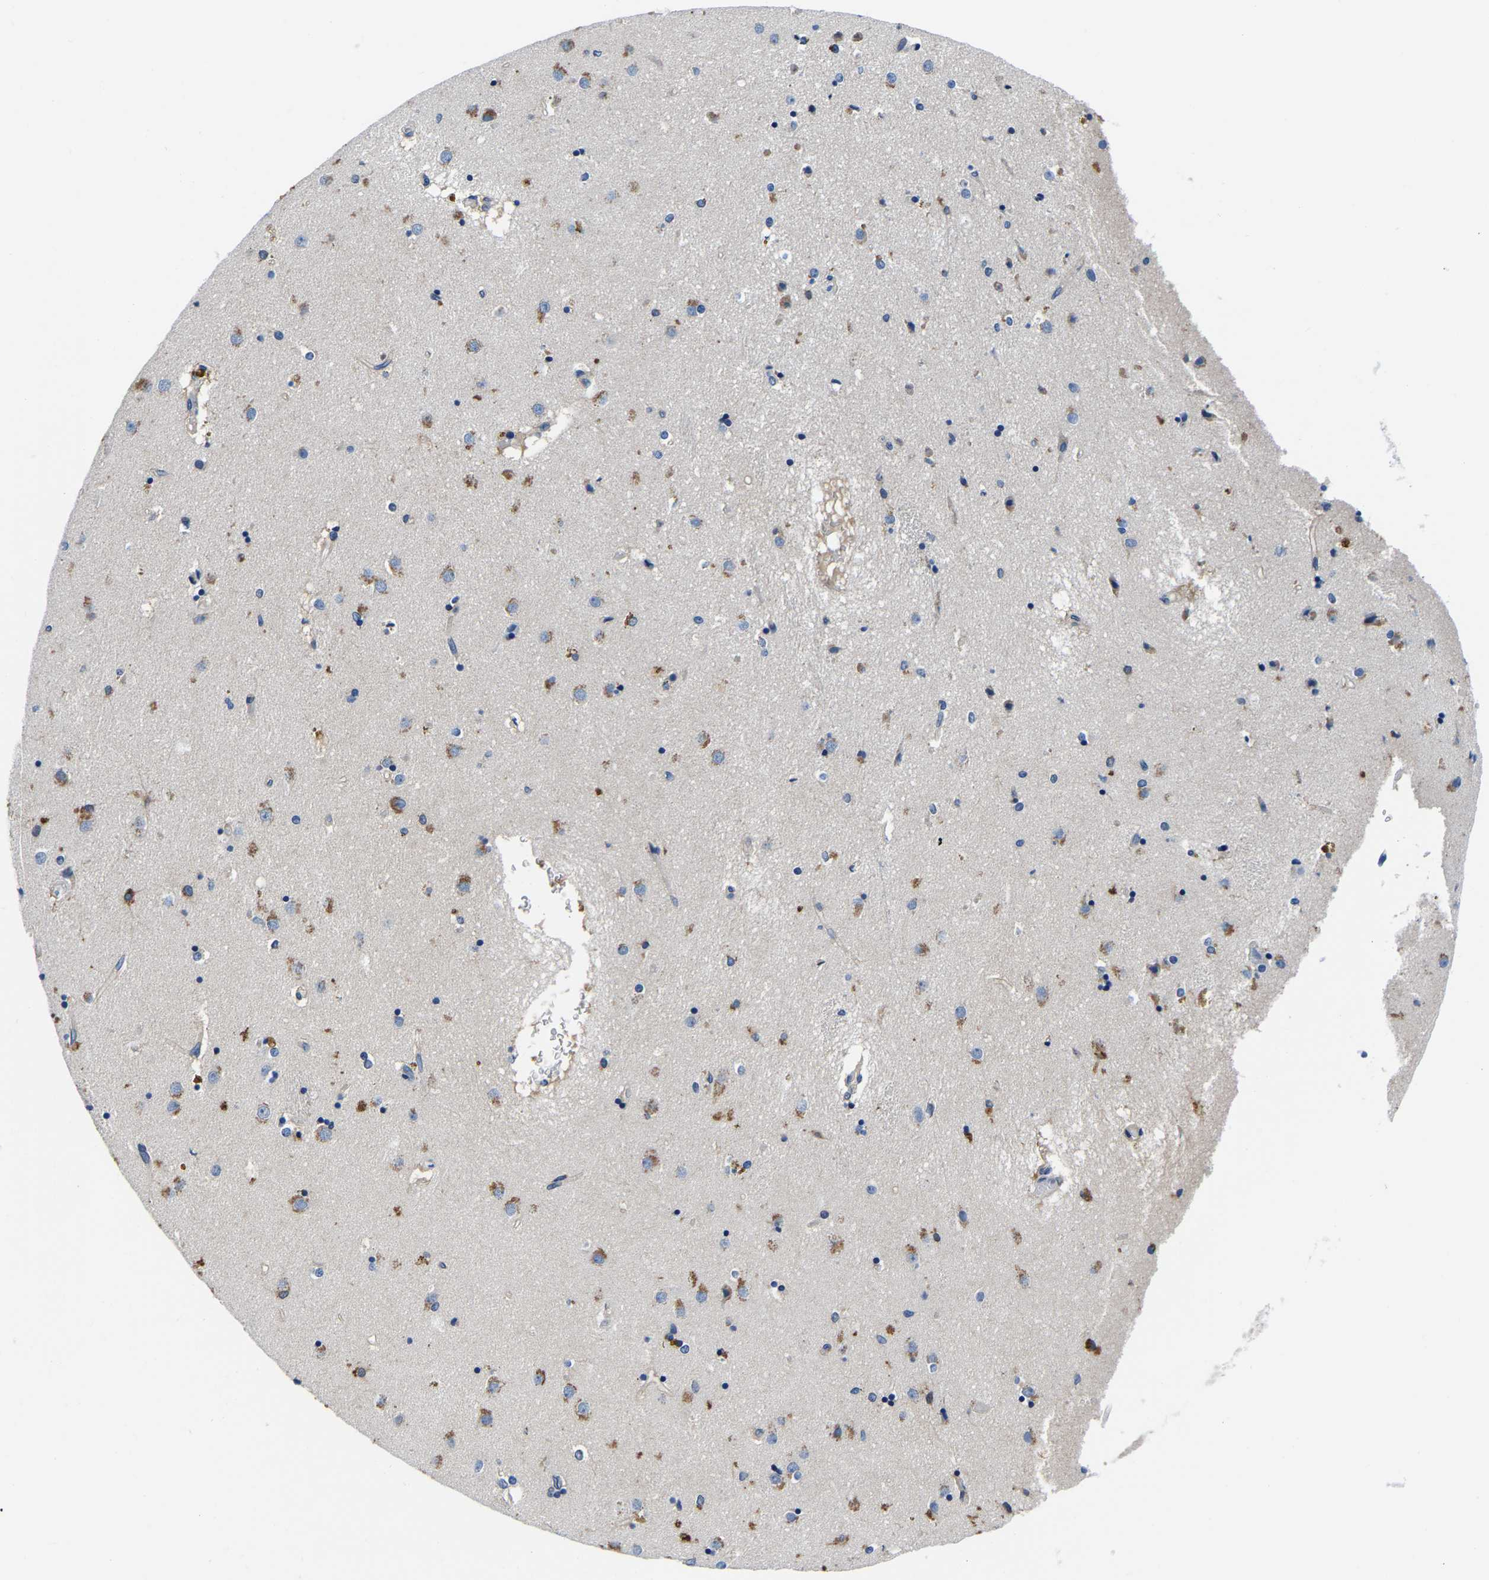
{"staining": {"intensity": "moderate", "quantity": "<25%", "location": "cytoplasmic/membranous"}, "tissue": "caudate", "cell_type": "Glial cells", "image_type": "normal", "snomed": [{"axis": "morphology", "description": "Normal tissue, NOS"}, {"axis": "topography", "description": "Lateral ventricle wall"}], "caption": "A high-resolution micrograph shows immunohistochemistry staining of benign caudate, which exhibits moderate cytoplasmic/membranous positivity in about <25% of glial cells. The protein of interest is stained brown, and the nuclei are stained in blue (DAB (3,3'-diaminobenzidine) IHC with brightfield microscopy, high magnification).", "gene": "ACO1", "patient": {"sex": "male", "age": 70}}